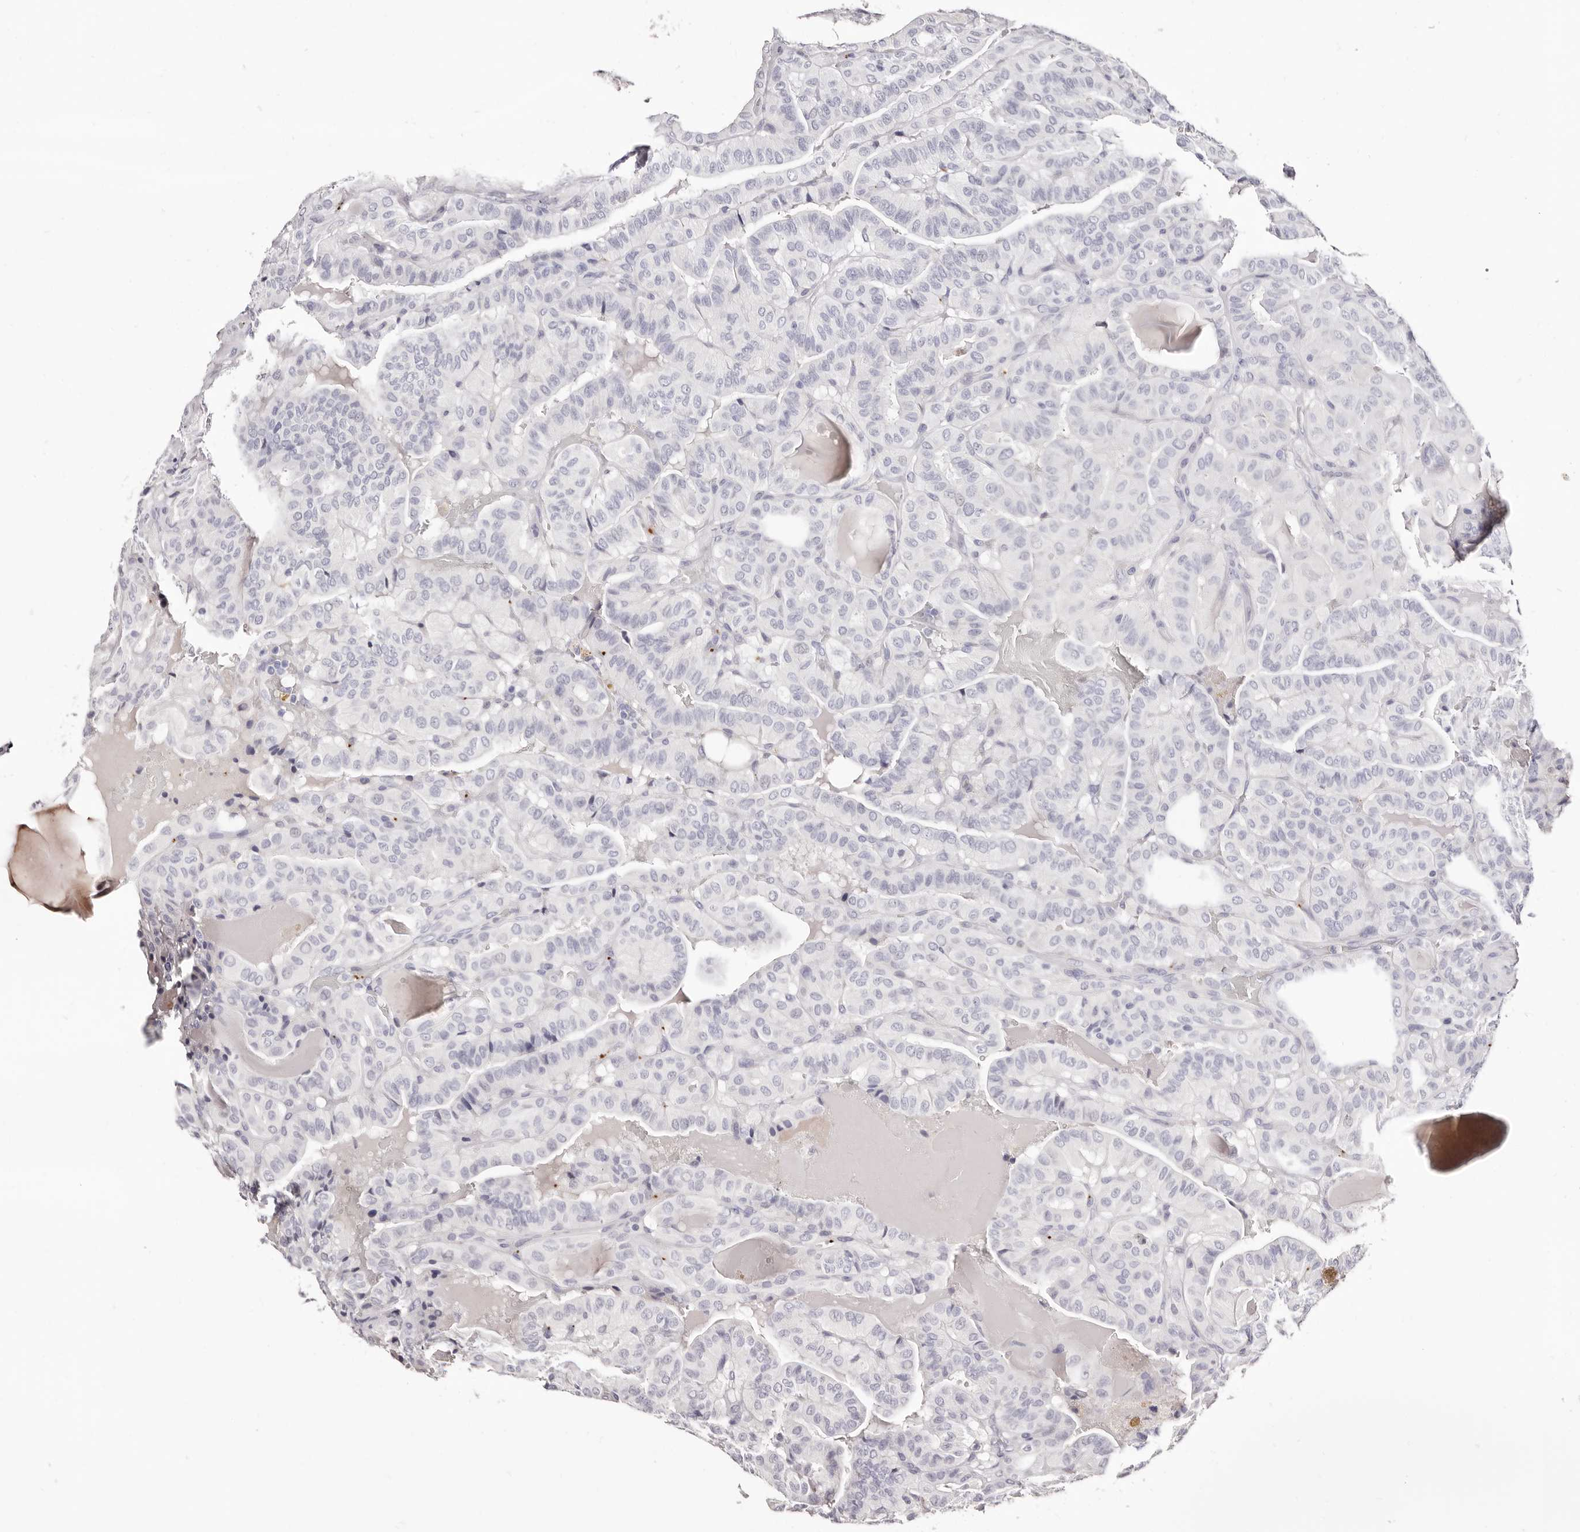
{"staining": {"intensity": "negative", "quantity": "none", "location": "none"}, "tissue": "thyroid cancer", "cell_type": "Tumor cells", "image_type": "cancer", "snomed": [{"axis": "morphology", "description": "Papillary adenocarcinoma, NOS"}, {"axis": "topography", "description": "Thyroid gland"}], "caption": "Thyroid cancer was stained to show a protein in brown. There is no significant staining in tumor cells.", "gene": "PF4", "patient": {"sex": "male", "age": 77}}